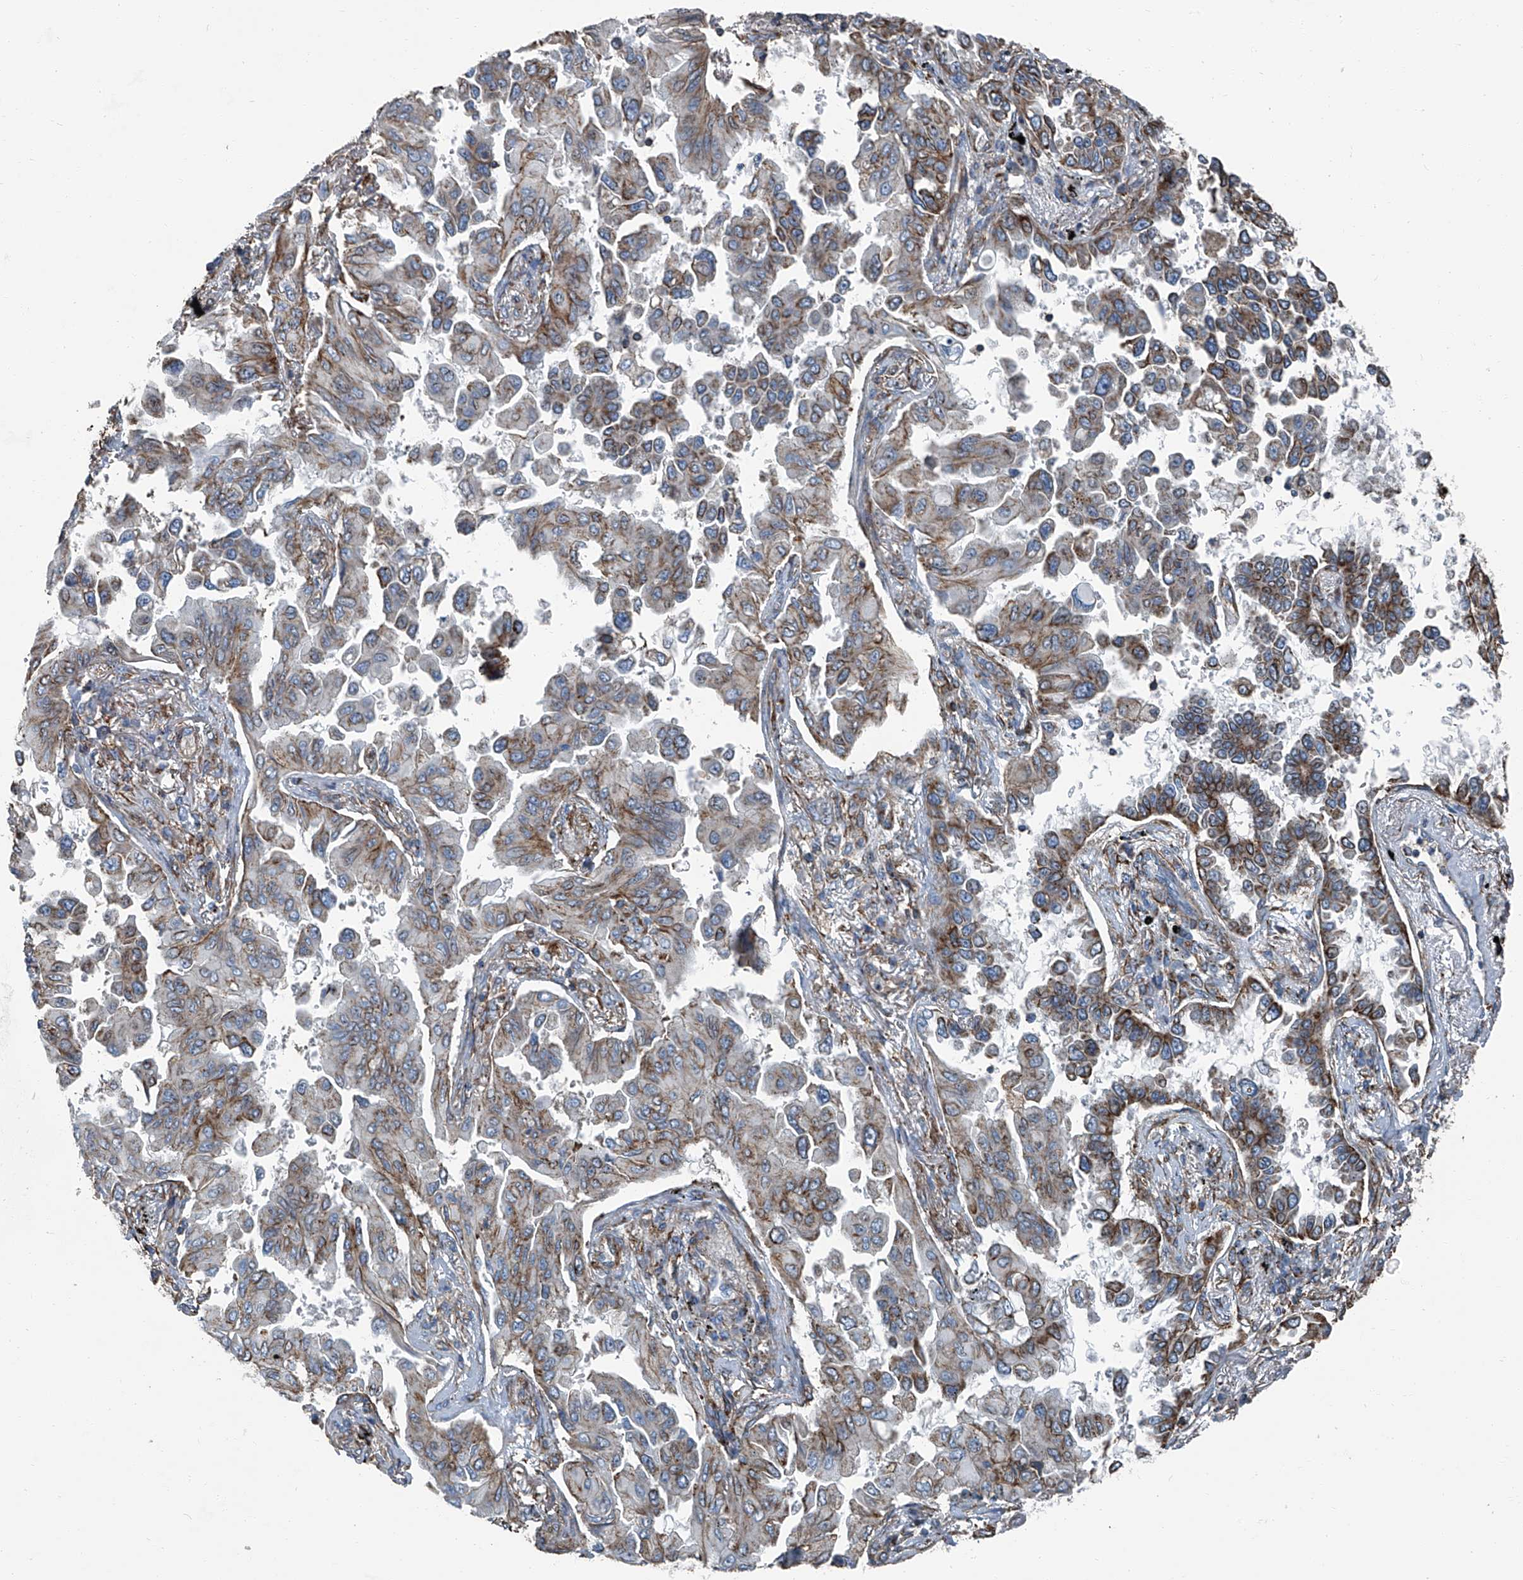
{"staining": {"intensity": "moderate", "quantity": "25%-75%", "location": "cytoplasmic/membranous"}, "tissue": "lung cancer", "cell_type": "Tumor cells", "image_type": "cancer", "snomed": [{"axis": "morphology", "description": "Adenocarcinoma, NOS"}, {"axis": "topography", "description": "Lung"}], "caption": "Immunohistochemical staining of human lung cancer (adenocarcinoma) reveals moderate cytoplasmic/membranous protein expression in approximately 25%-75% of tumor cells.", "gene": "SEPTIN7", "patient": {"sex": "female", "age": 67}}